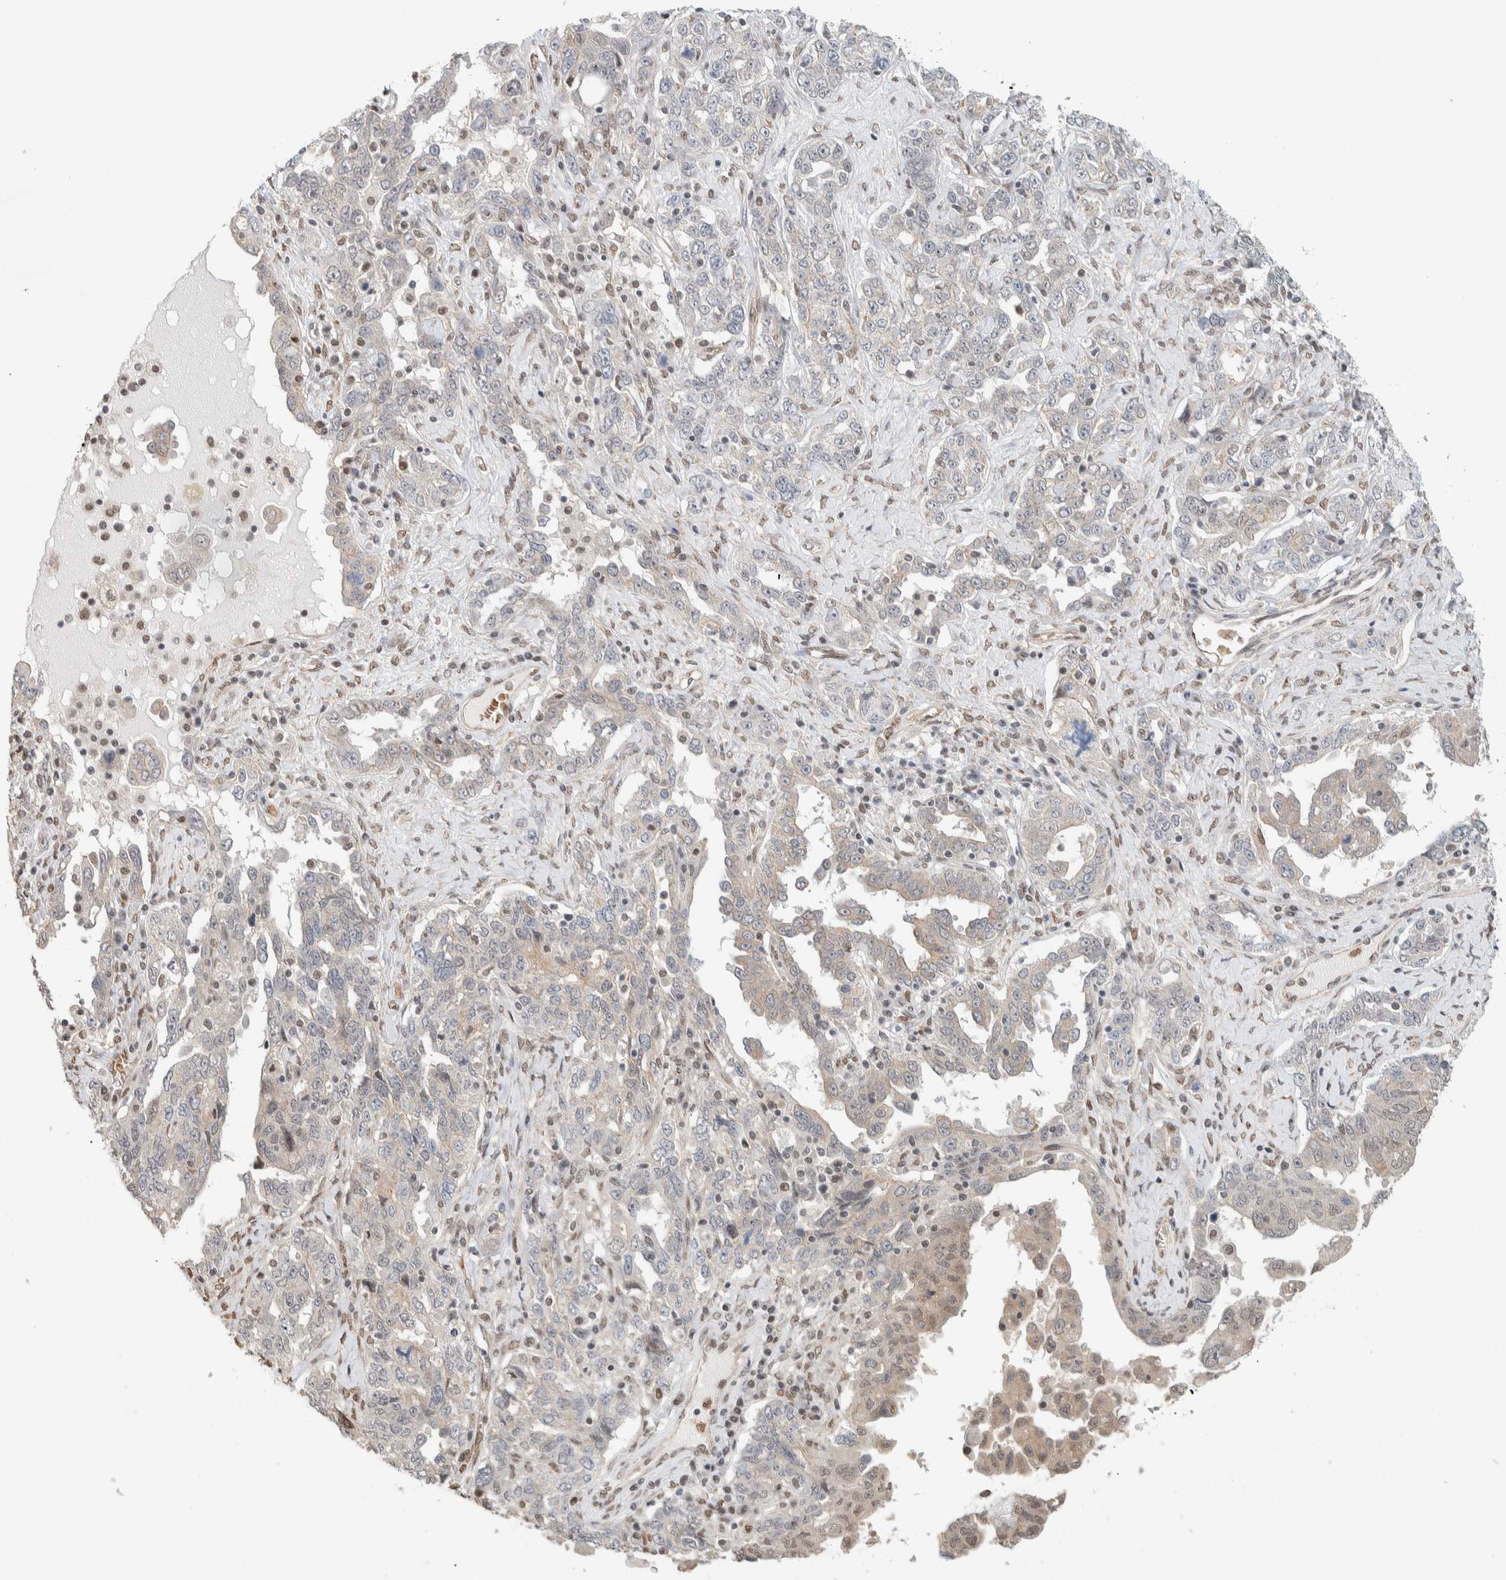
{"staining": {"intensity": "weak", "quantity": "<25%", "location": "cytoplasmic/membranous"}, "tissue": "ovarian cancer", "cell_type": "Tumor cells", "image_type": "cancer", "snomed": [{"axis": "morphology", "description": "Carcinoma, endometroid"}, {"axis": "topography", "description": "Ovary"}], "caption": "Immunohistochemistry histopathology image of human ovarian cancer (endometroid carcinoma) stained for a protein (brown), which displays no positivity in tumor cells.", "gene": "ZBTB2", "patient": {"sex": "female", "age": 62}}